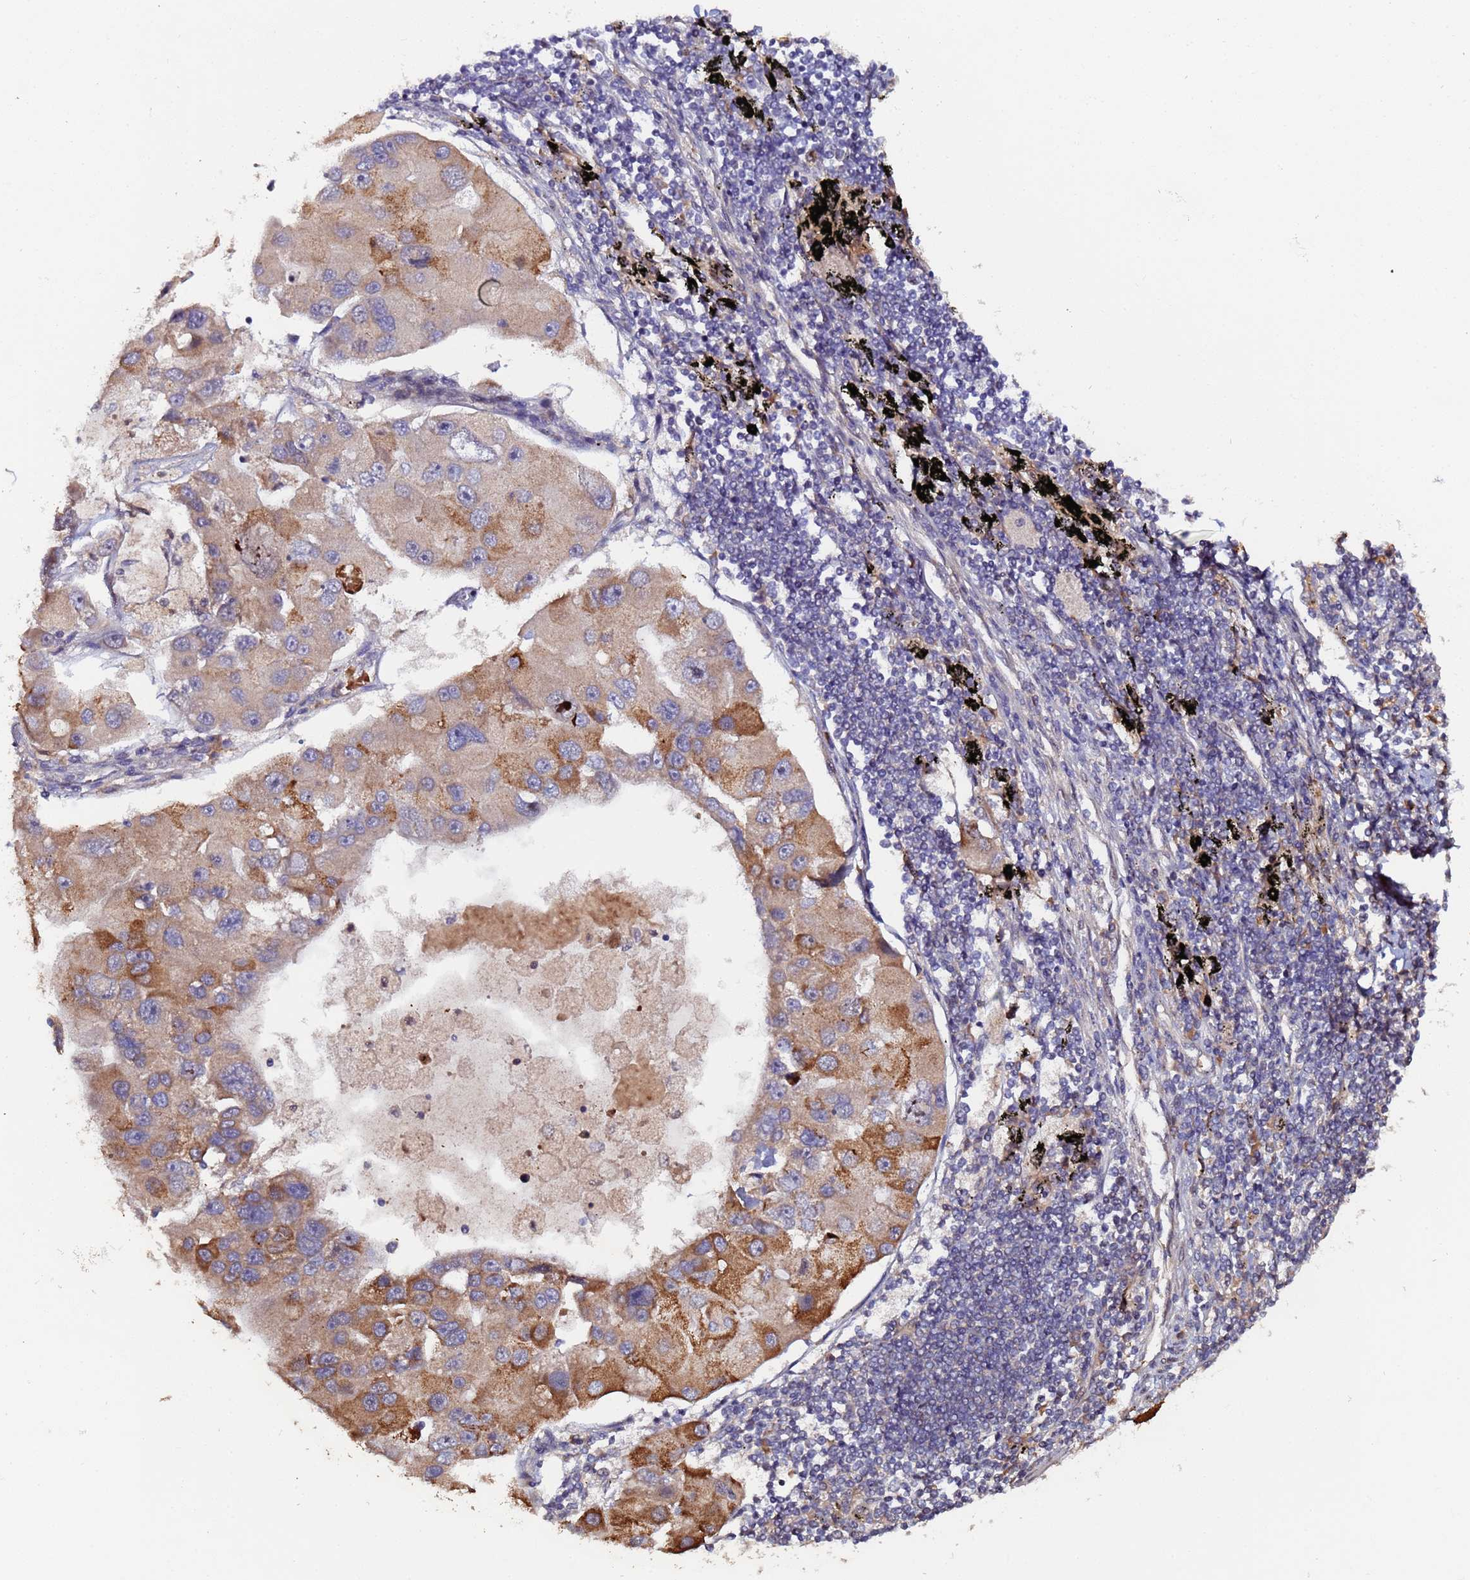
{"staining": {"intensity": "moderate", "quantity": ">75%", "location": "cytoplasmic/membranous"}, "tissue": "lung cancer", "cell_type": "Tumor cells", "image_type": "cancer", "snomed": [{"axis": "morphology", "description": "Adenocarcinoma, NOS"}, {"axis": "topography", "description": "Lung"}], "caption": "Immunohistochemistry micrograph of lung adenocarcinoma stained for a protein (brown), which shows medium levels of moderate cytoplasmic/membranous positivity in about >75% of tumor cells.", "gene": "OSER1", "patient": {"sex": "female", "age": 54}}